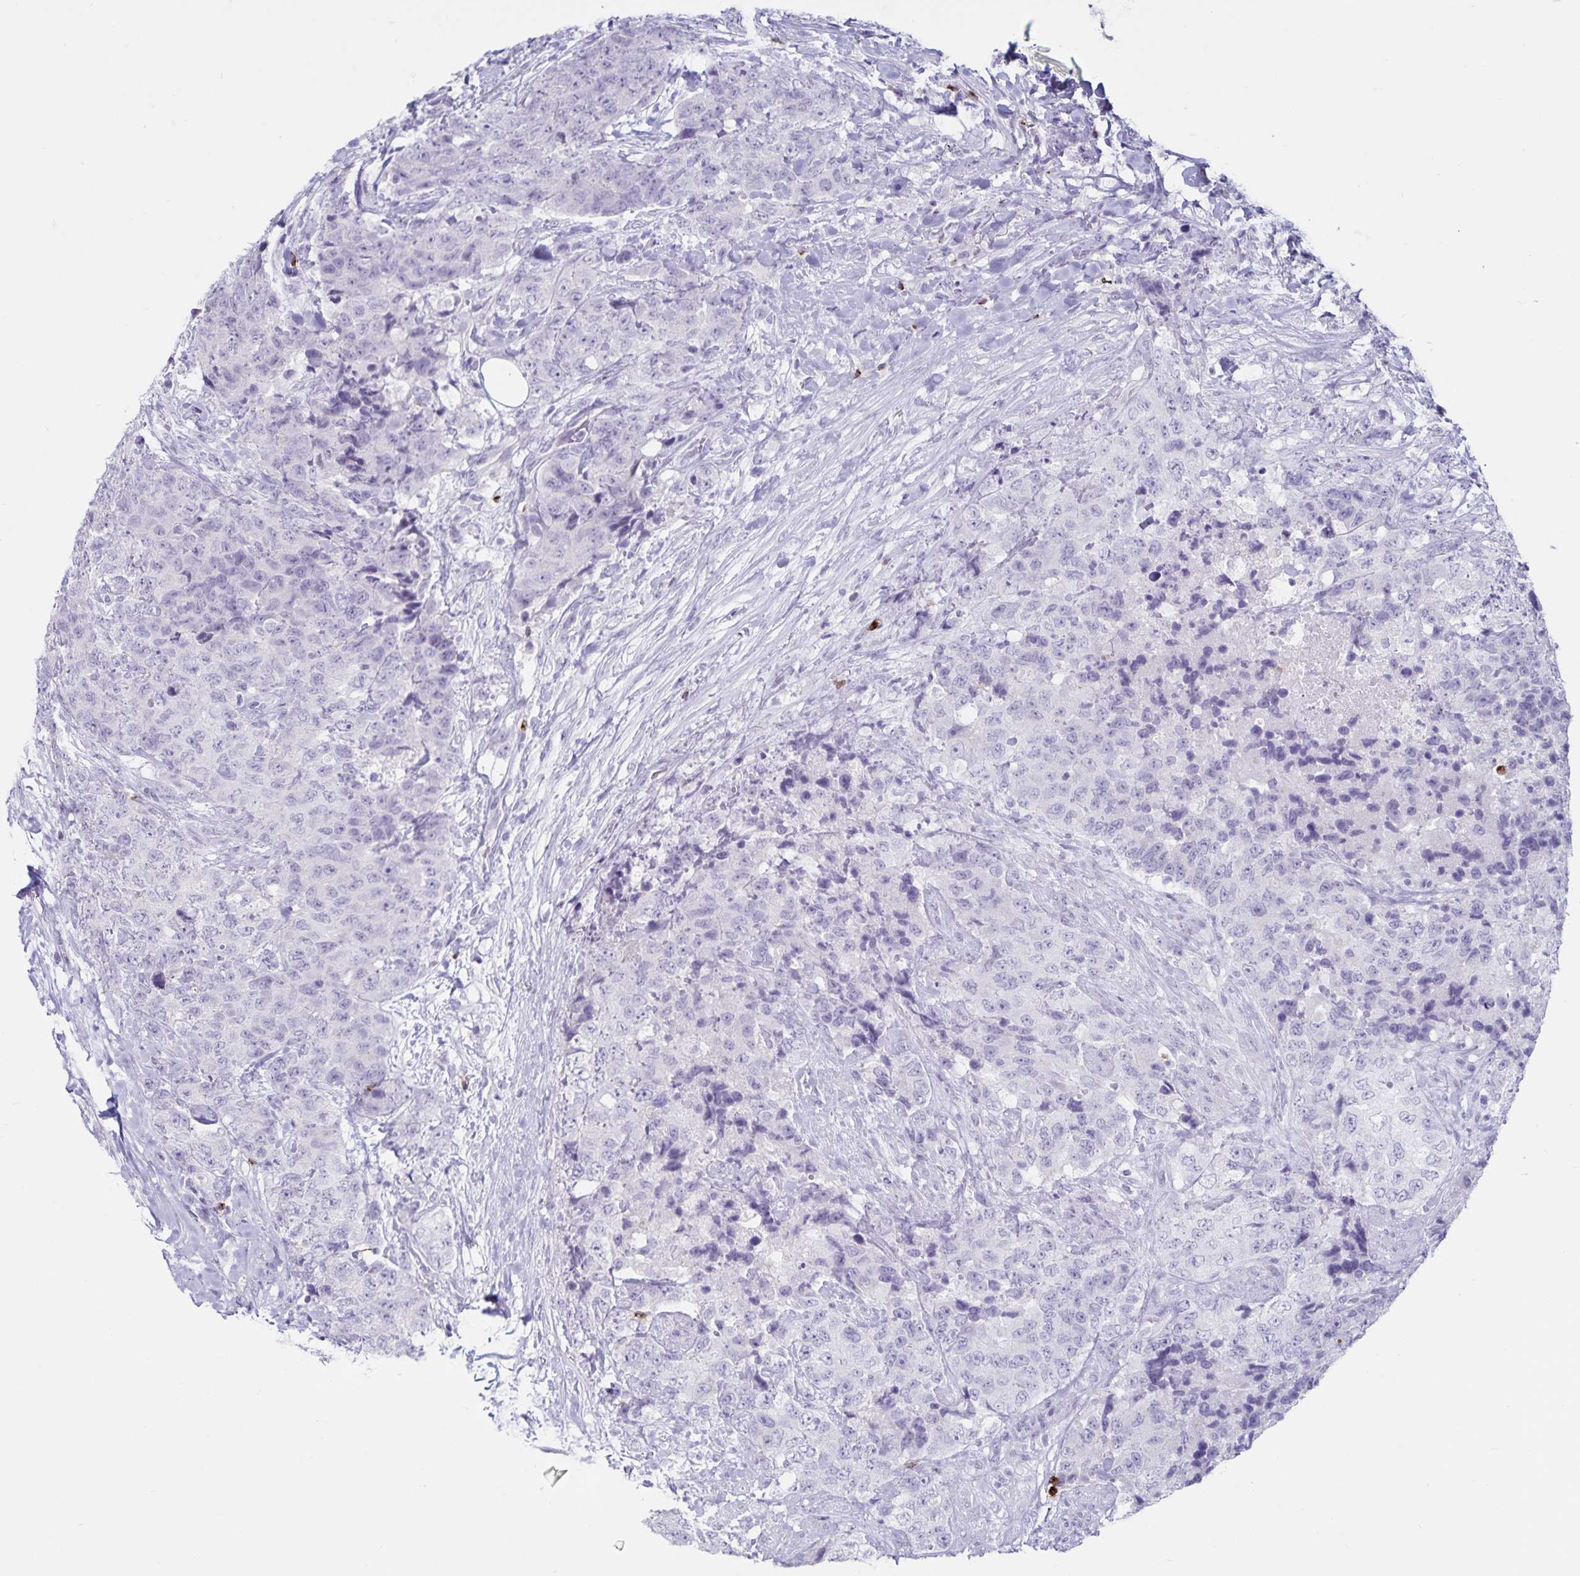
{"staining": {"intensity": "negative", "quantity": "none", "location": "none"}, "tissue": "urothelial cancer", "cell_type": "Tumor cells", "image_type": "cancer", "snomed": [{"axis": "morphology", "description": "Urothelial carcinoma, High grade"}, {"axis": "topography", "description": "Urinary bladder"}], "caption": "Photomicrograph shows no protein expression in tumor cells of urothelial cancer tissue.", "gene": "GNLY", "patient": {"sex": "female", "age": 78}}